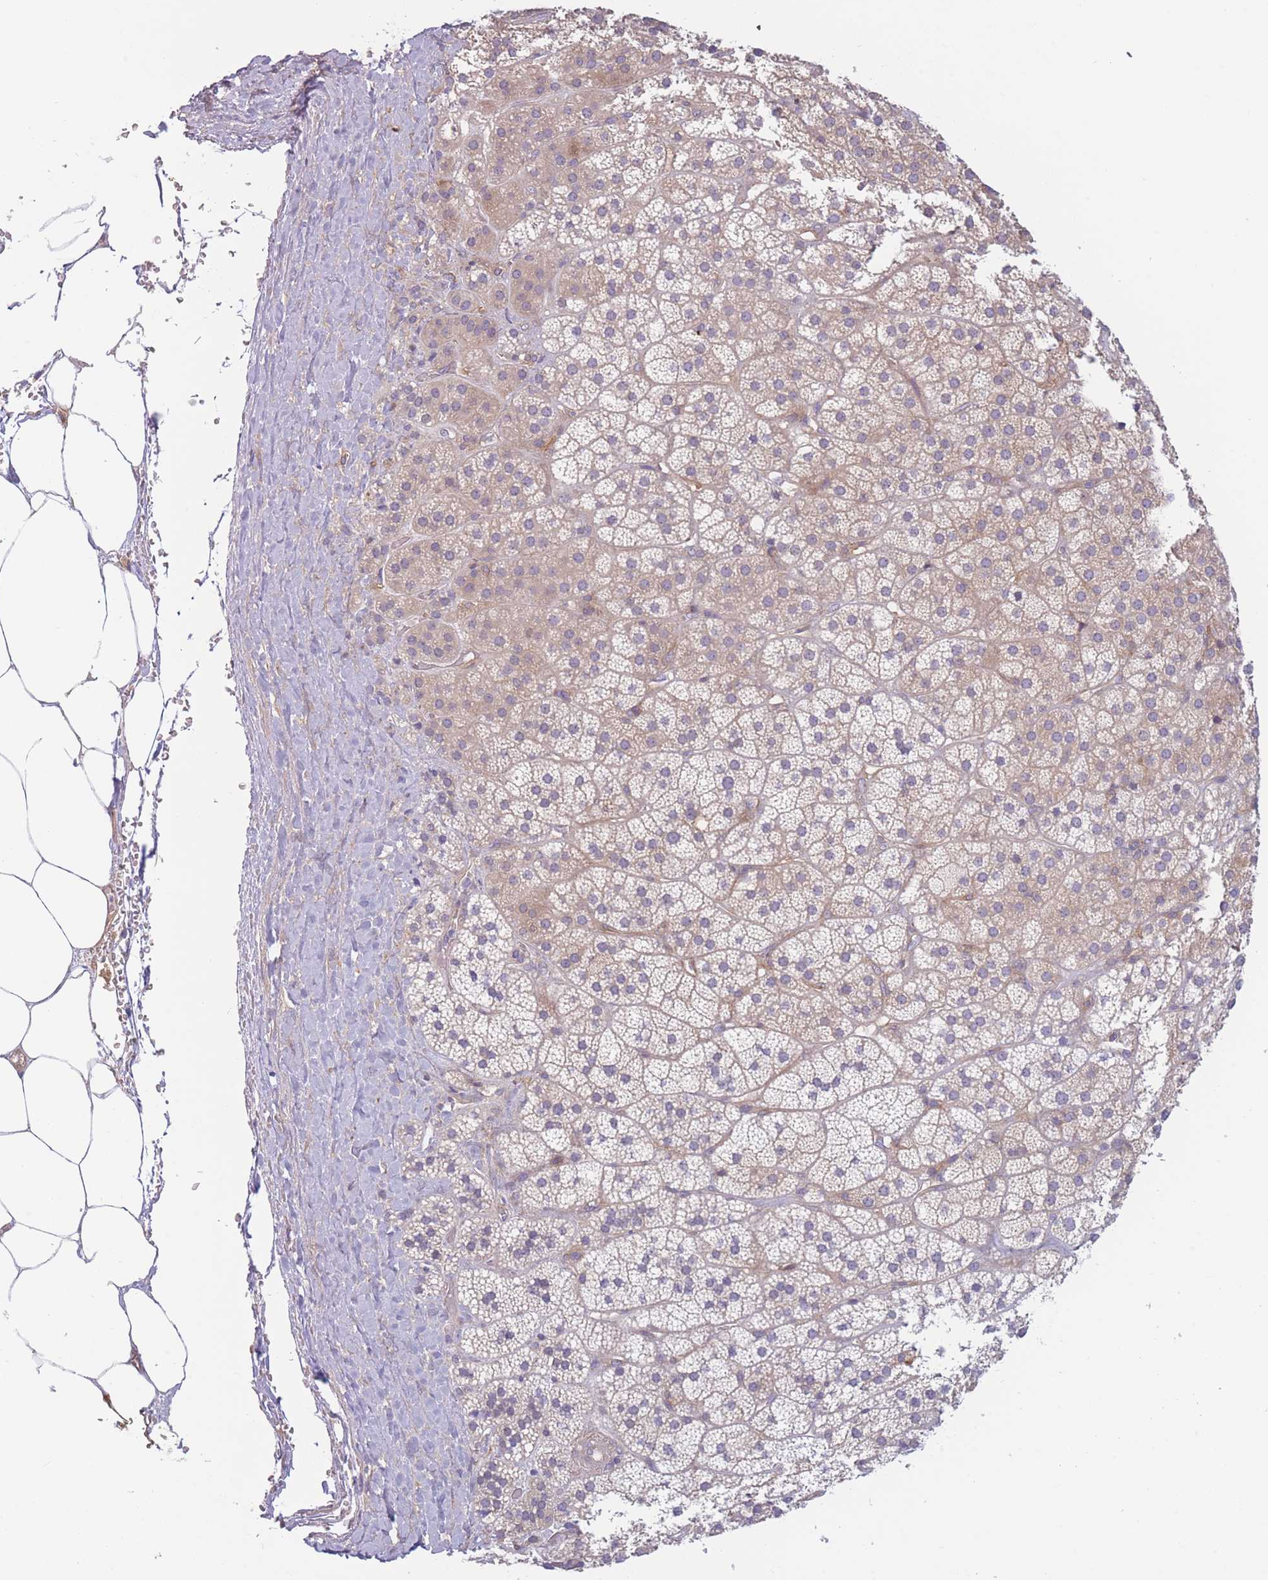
{"staining": {"intensity": "weak", "quantity": "25%-75%", "location": "cytoplasmic/membranous"}, "tissue": "adrenal gland", "cell_type": "Glandular cells", "image_type": "normal", "snomed": [{"axis": "morphology", "description": "Normal tissue, NOS"}, {"axis": "topography", "description": "Adrenal gland"}], "caption": "Weak cytoplasmic/membranous staining for a protein is present in about 25%-75% of glandular cells of benign adrenal gland using immunohistochemistry (IHC).", "gene": "WDR93", "patient": {"sex": "female", "age": 70}}